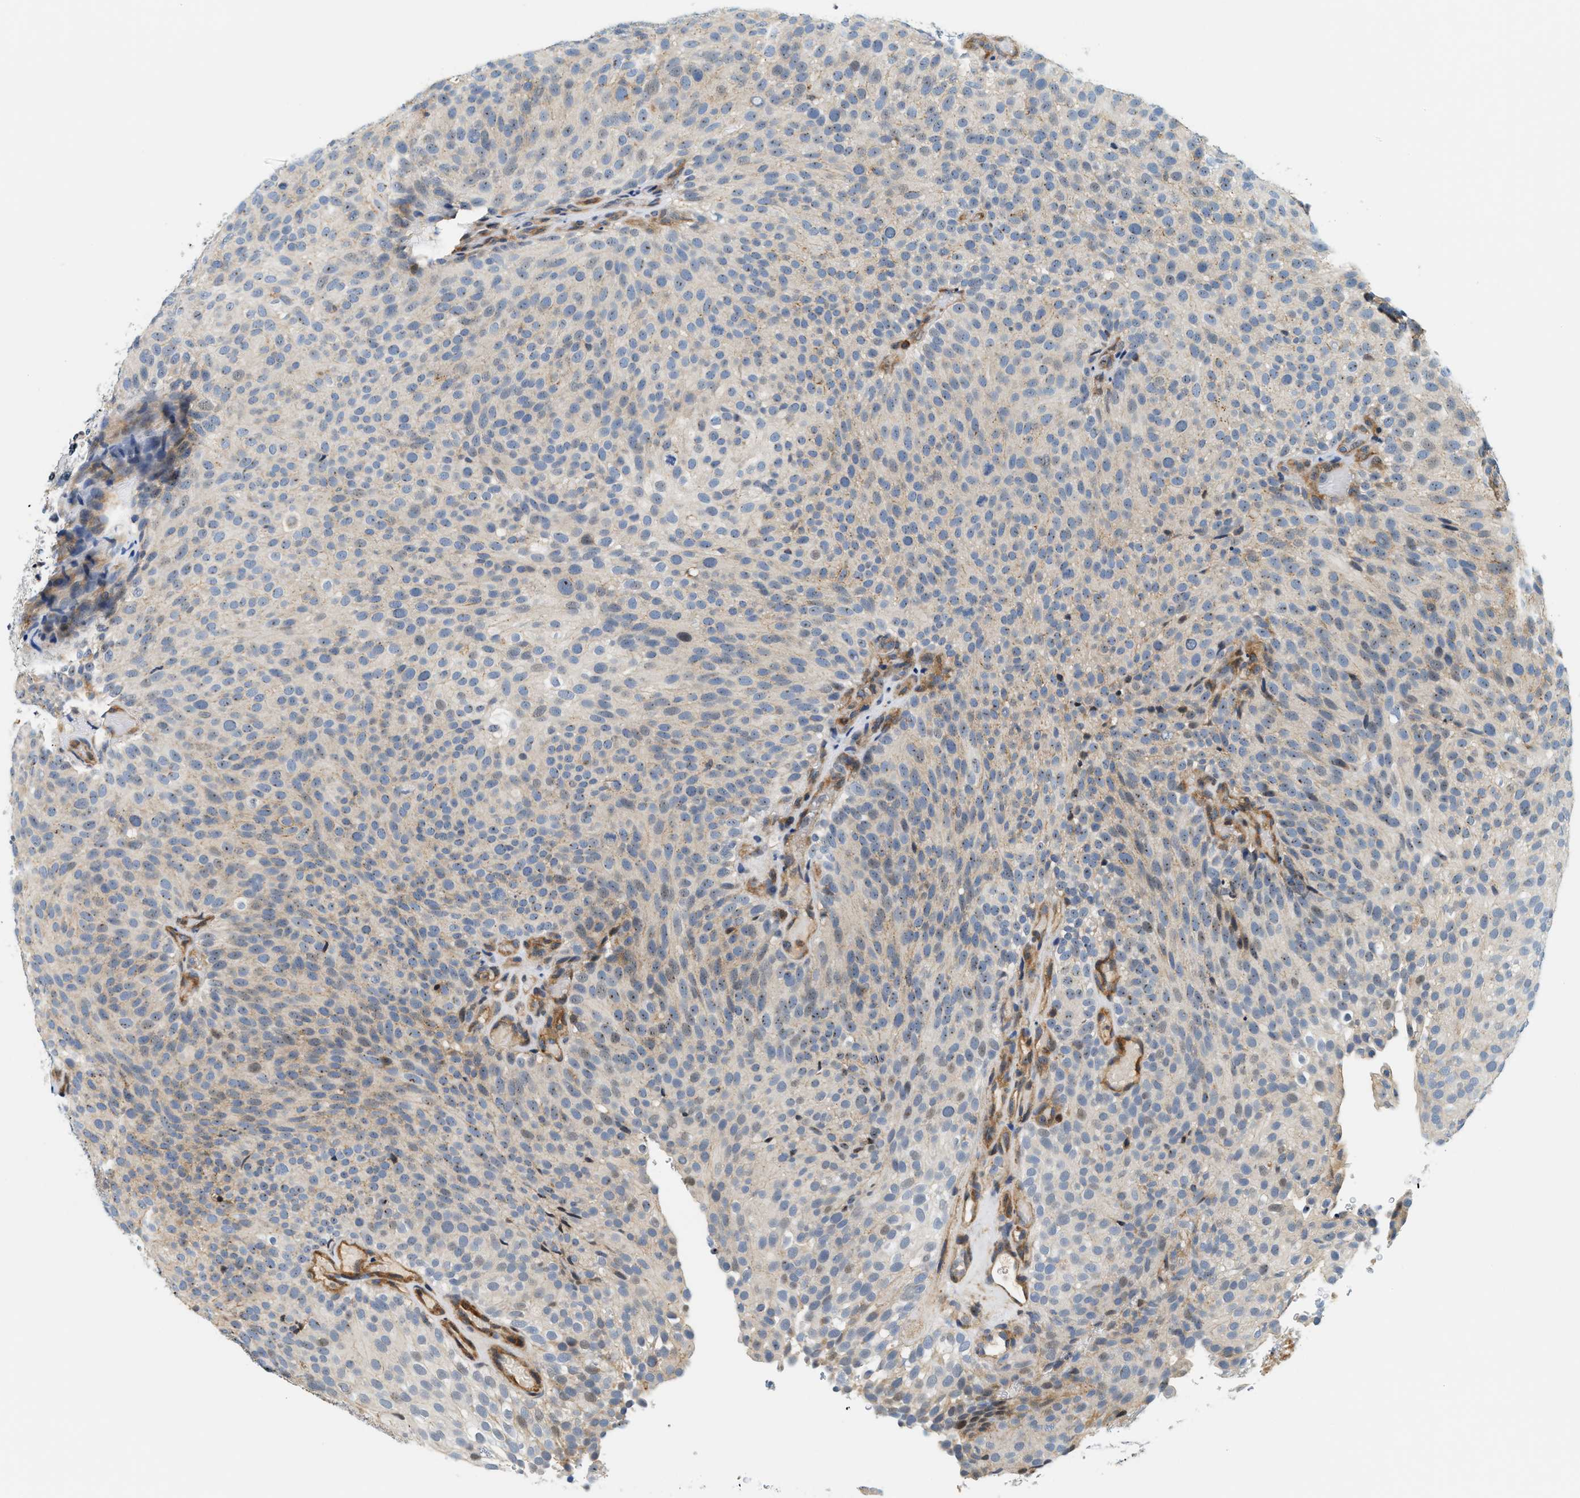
{"staining": {"intensity": "weak", "quantity": "<25%", "location": "cytoplasmic/membranous"}, "tissue": "urothelial cancer", "cell_type": "Tumor cells", "image_type": "cancer", "snomed": [{"axis": "morphology", "description": "Urothelial carcinoma, Low grade"}, {"axis": "topography", "description": "Urinary bladder"}], "caption": "Immunohistochemical staining of human urothelial carcinoma (low-grade) exhibits no significant expression in tumor cells.", "gene": "SAMD9", "patient": {"sex": "male", "age": 78}}